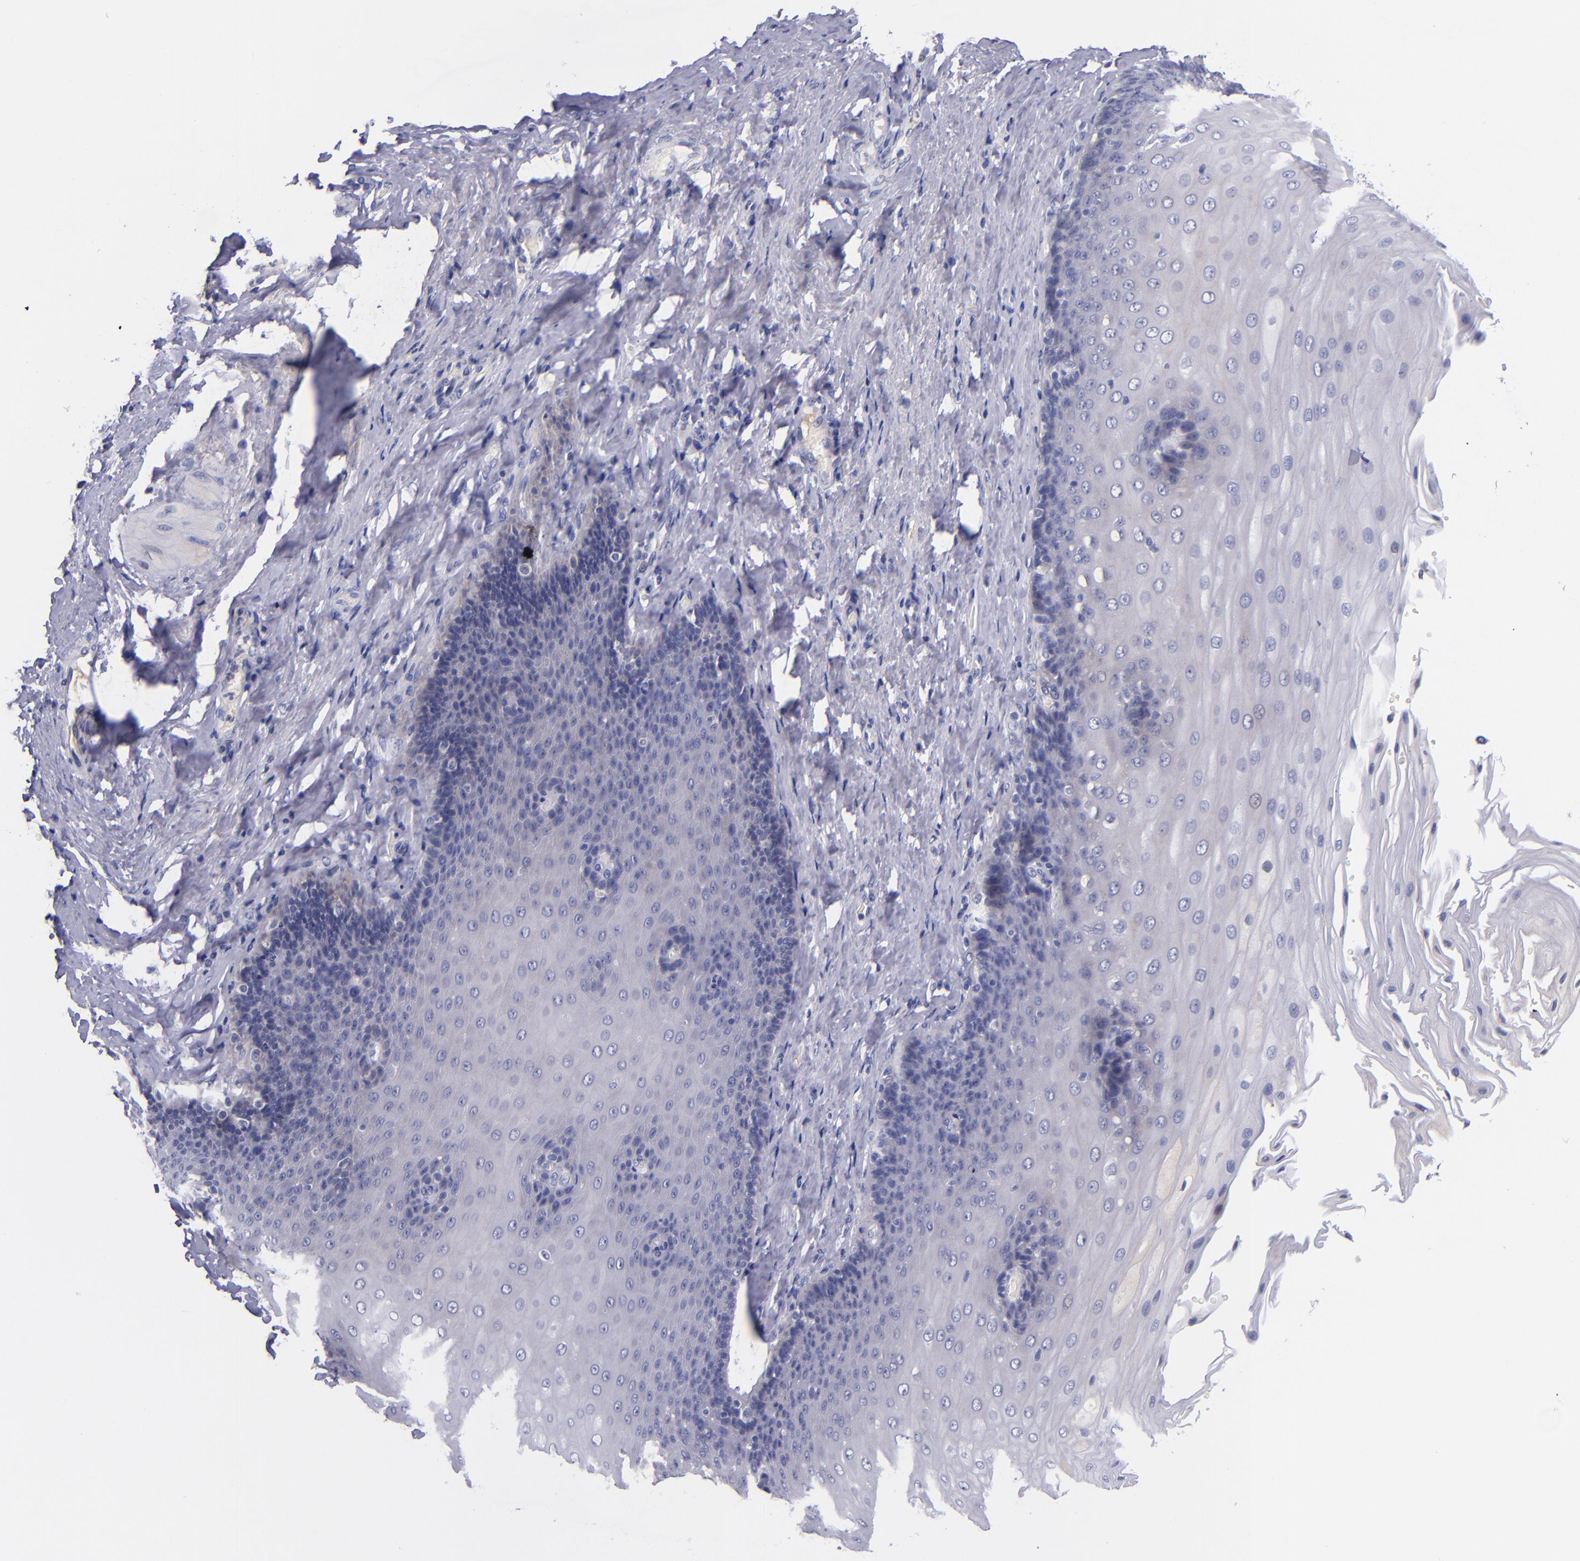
{"staining": {"intensity": "negative", "quantity": "none", "location": "none"}, "tissue": "esophagus", "cell_type": "Squamous epithelial cells", "image_type": "normal", "snomed": [{"axis": "morphology", "description": "Normal tissue, NOS"}, {"axis": "topography", "description": "Esophagus"}], "caption": "IHC of benign human esophagus displays no positivity in squamous epithelial cells.", "gene": "RBP4", "patient": {"sex": "male", "age": 62}}